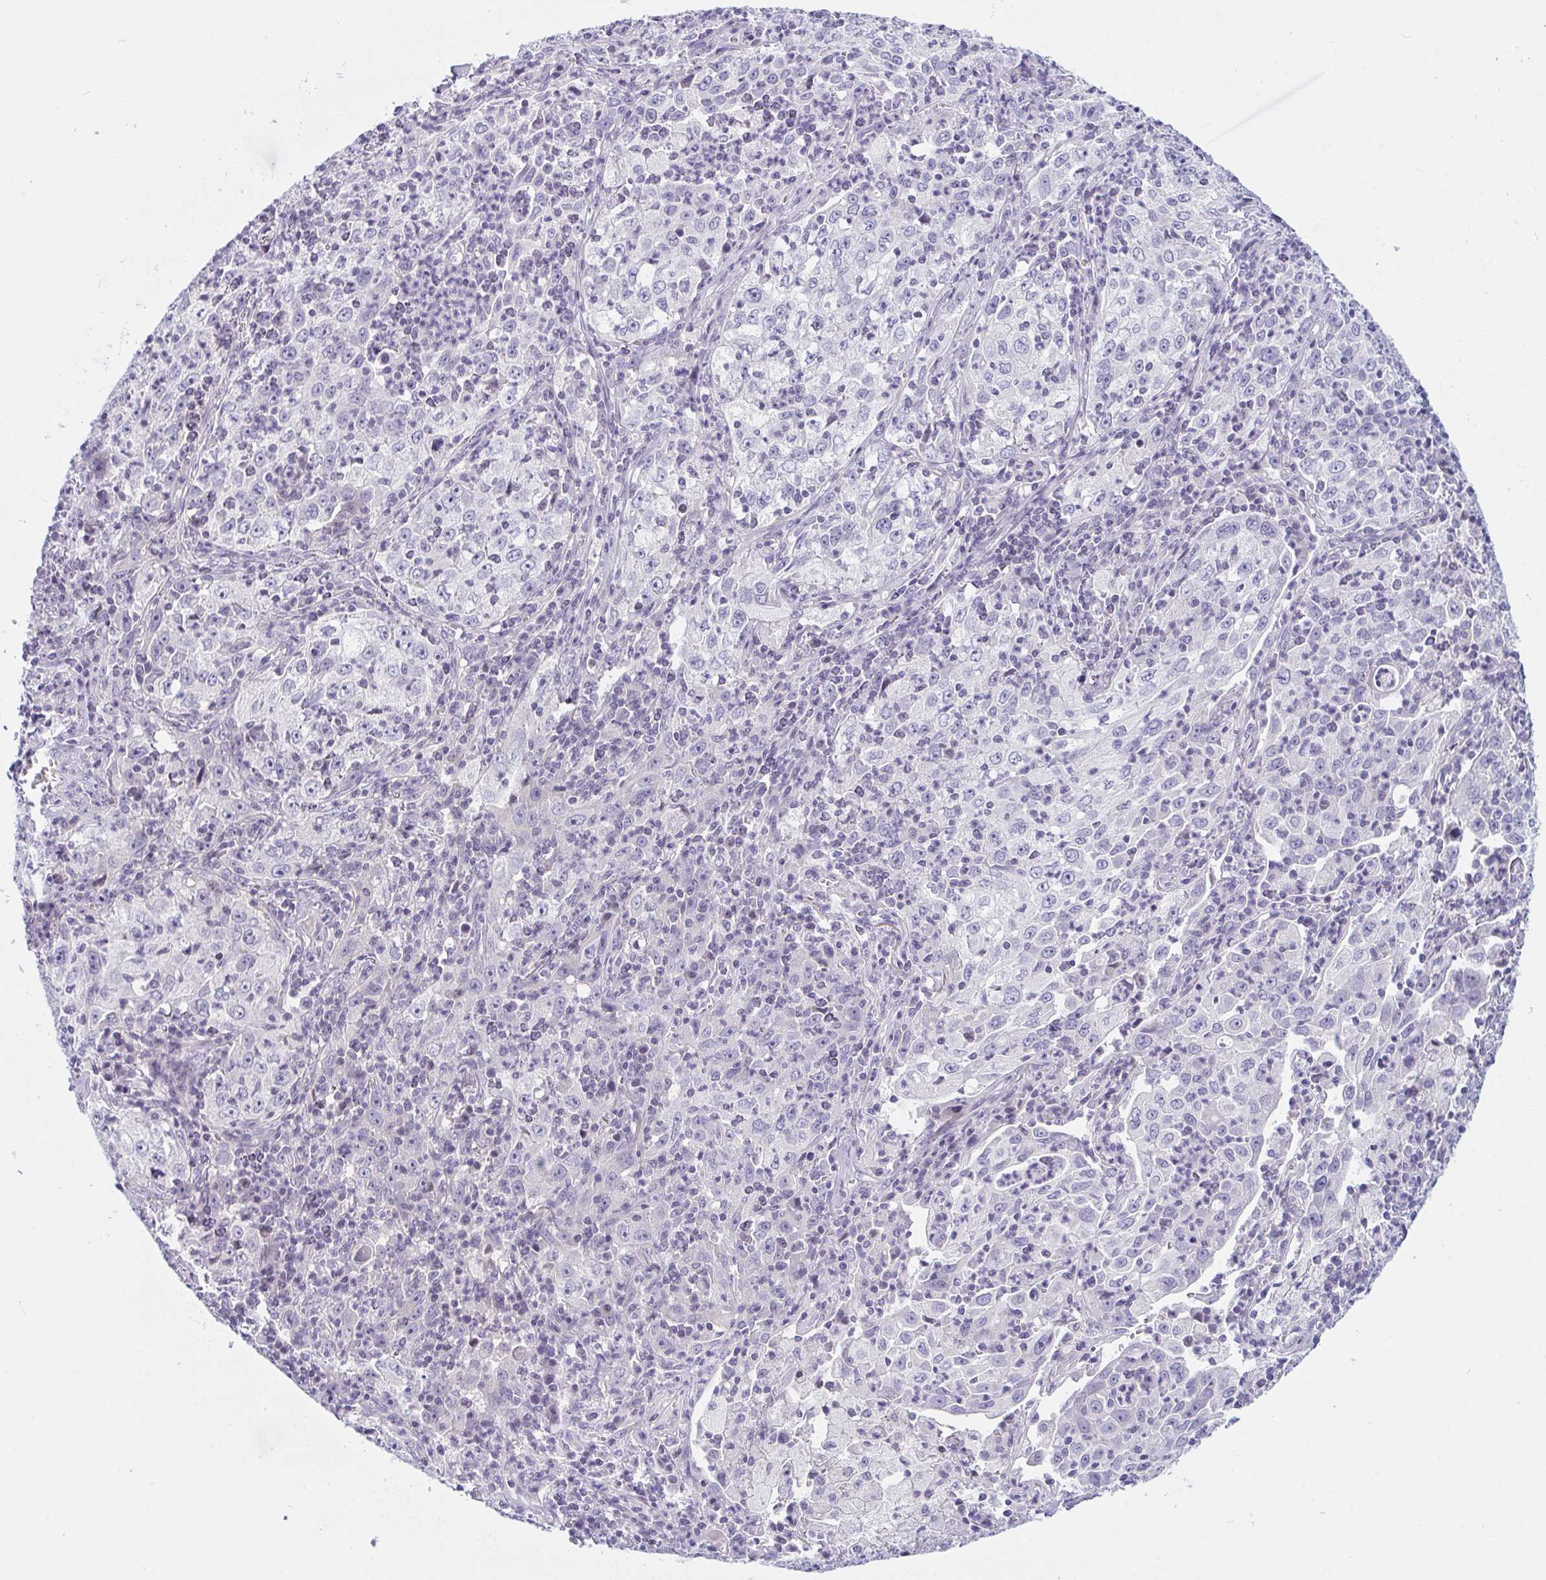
{"staining": {"intensity": "negative", "quantity": "none", "location": "none"}, "tissue": "lung cancer", "cell_type": "Tumor cells", "image_type": "cancer", "snomed": [{"axis": "morphology", "description": "Squamous cell carcinoma, NOS"}, {"axis": "topography", "description": "Lung"}], "caption": "IHC of squamous cell carcinoma (lung) shows no staining in tumor cells. Nuclei are stained in blue.", "gene": "NAA30", "patient": {"sex": "male", "age": 71}}